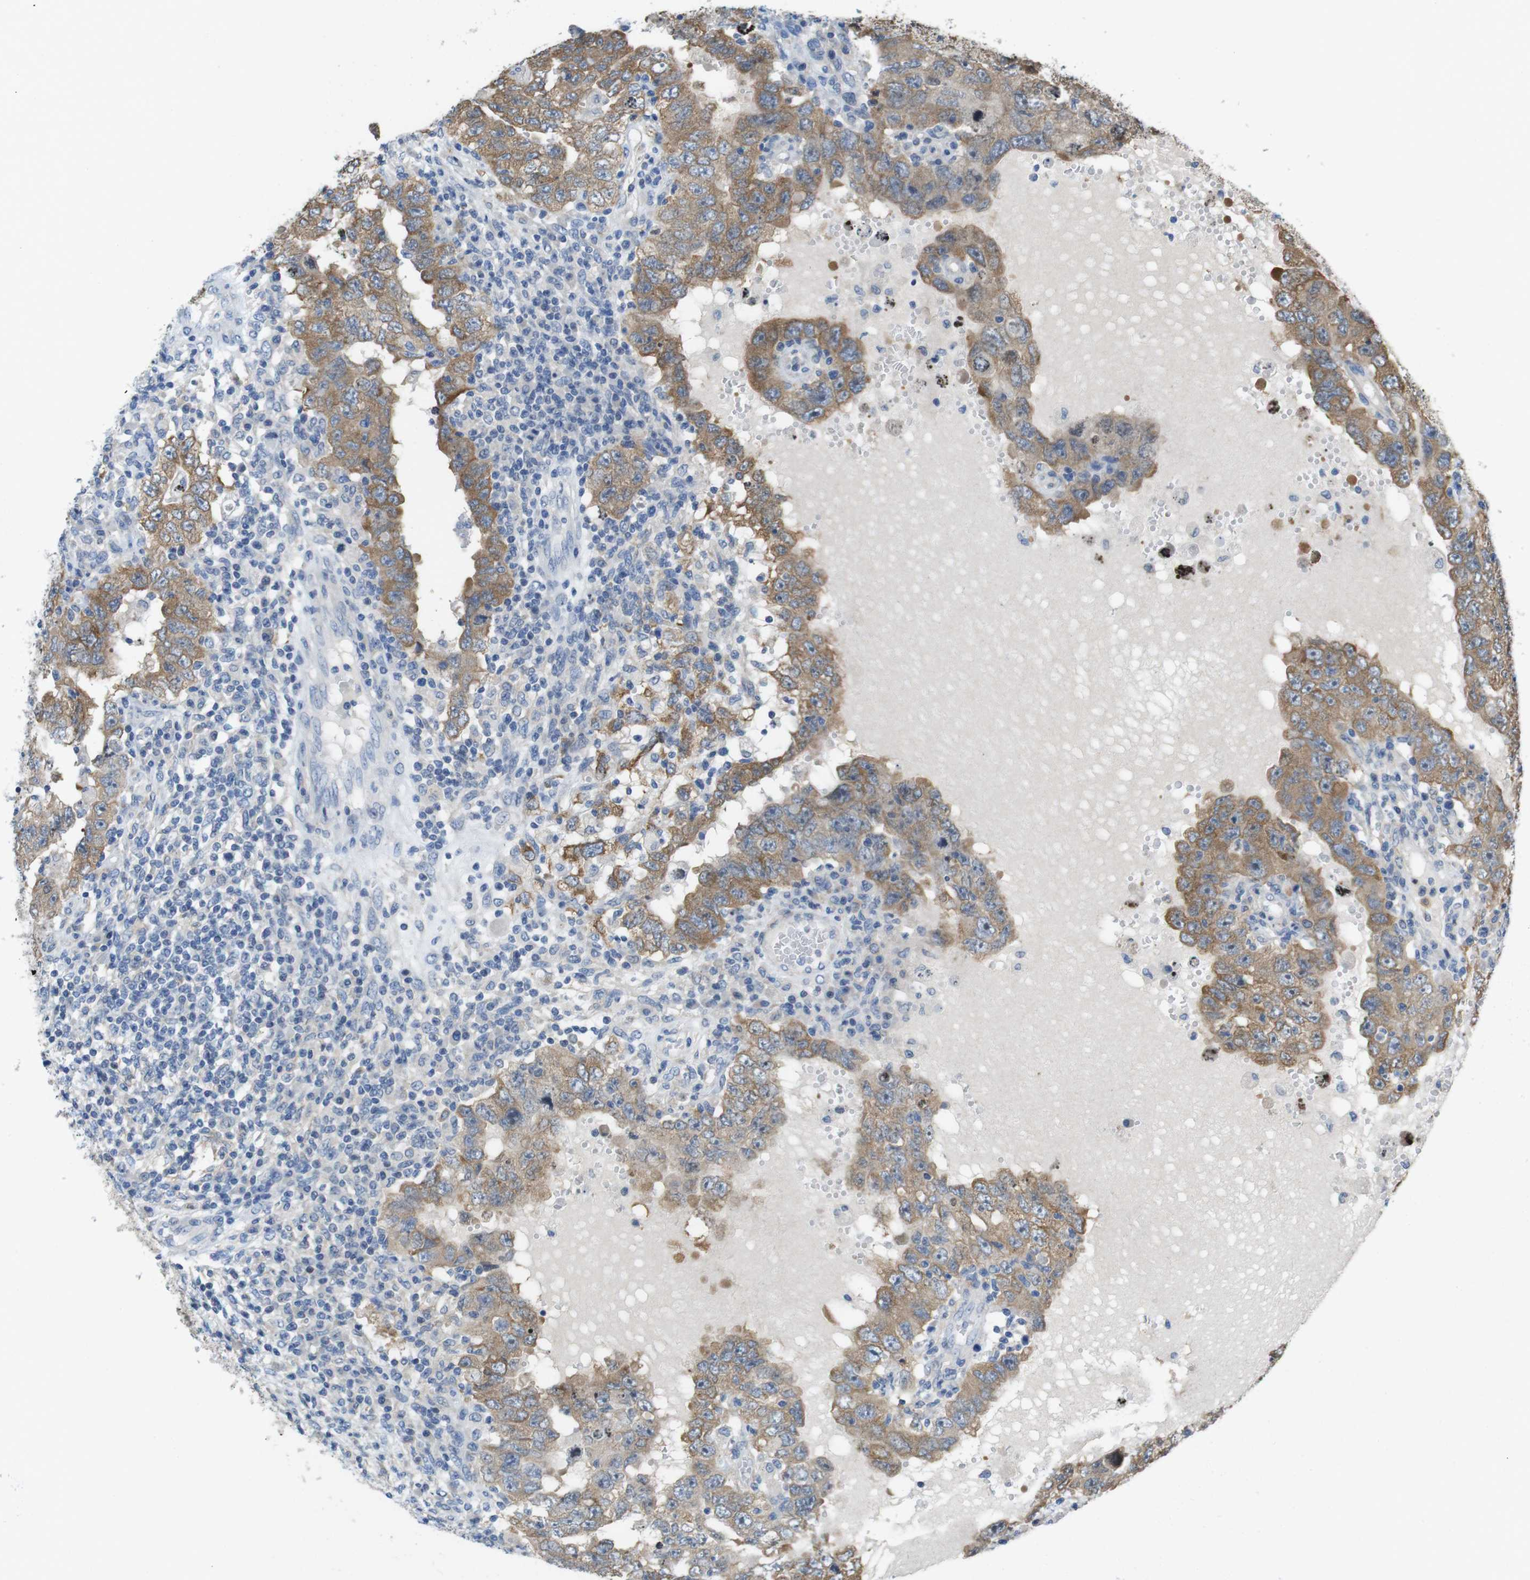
{"staining": {"intensity": "moderate", "quantity": ">75%", "location": "cytoplasmic/membranous"}, "tissue": "testis cancer", "cell_type": "Tumor cells", "image_type": "cancer", "snomed": [{"axis": "morphology", "description": "Carcinoma, Embryonal, NOS"}, {"axis": "topography", "description": "Testis"}], "caption": "Testis cancer tissue displays moderate cytoplasmic/membranous positivity in approximately >75% of tumor cells The staining was performed using DAB, with brown indicating positive protein expression. Nuclei are stained blue with hematoxylin.", "gene": "PCDH10", "patient": {"sex": "male", "age": 26}}